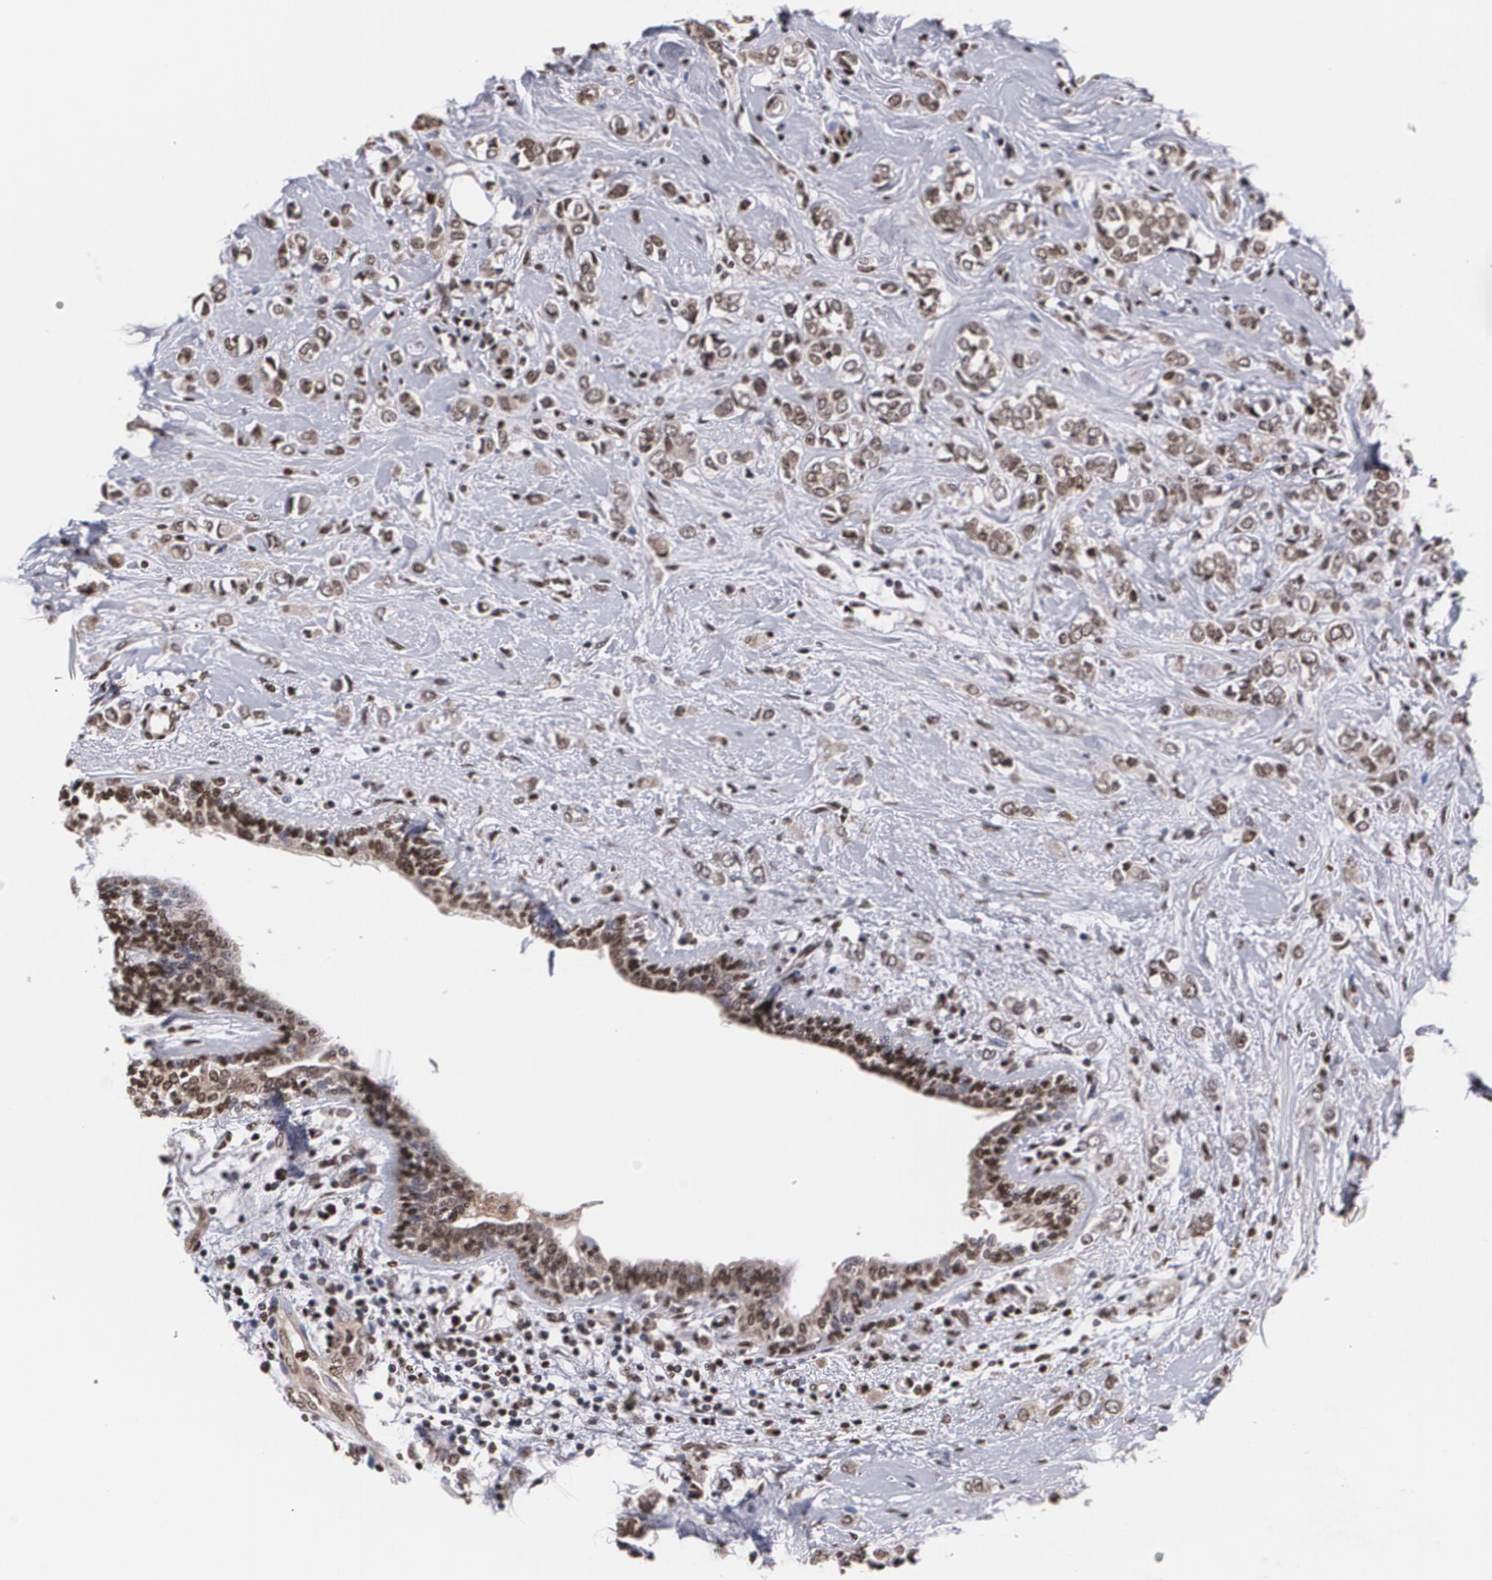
{"staining": {"intensity": "moderate", "quantity": "25%-75%", "location": "cytoplasmic/membranous,nuclear"}, "tissue": "breast cancer", "cell_type": "Tumor cells", "image_type": "cancer", "snomed": [{"axis": "morphology", "description": "Normal tissue, NOS"}, {"axis": "morphology", "description": "Lobular carcinoma"}, {"axis": "topography", "description": "Breast"}], "caption": "Immunohistochemistry (IHC) photomicrograph of breast cancer stained for a protein (brown), which demonstrates medium levels of moderate cytoplasmic/membranous and nuclear positivity in about 25%-75% of tumor cells.", "gene": "MVP", "patient": {"sex": "female", "age": 47}}